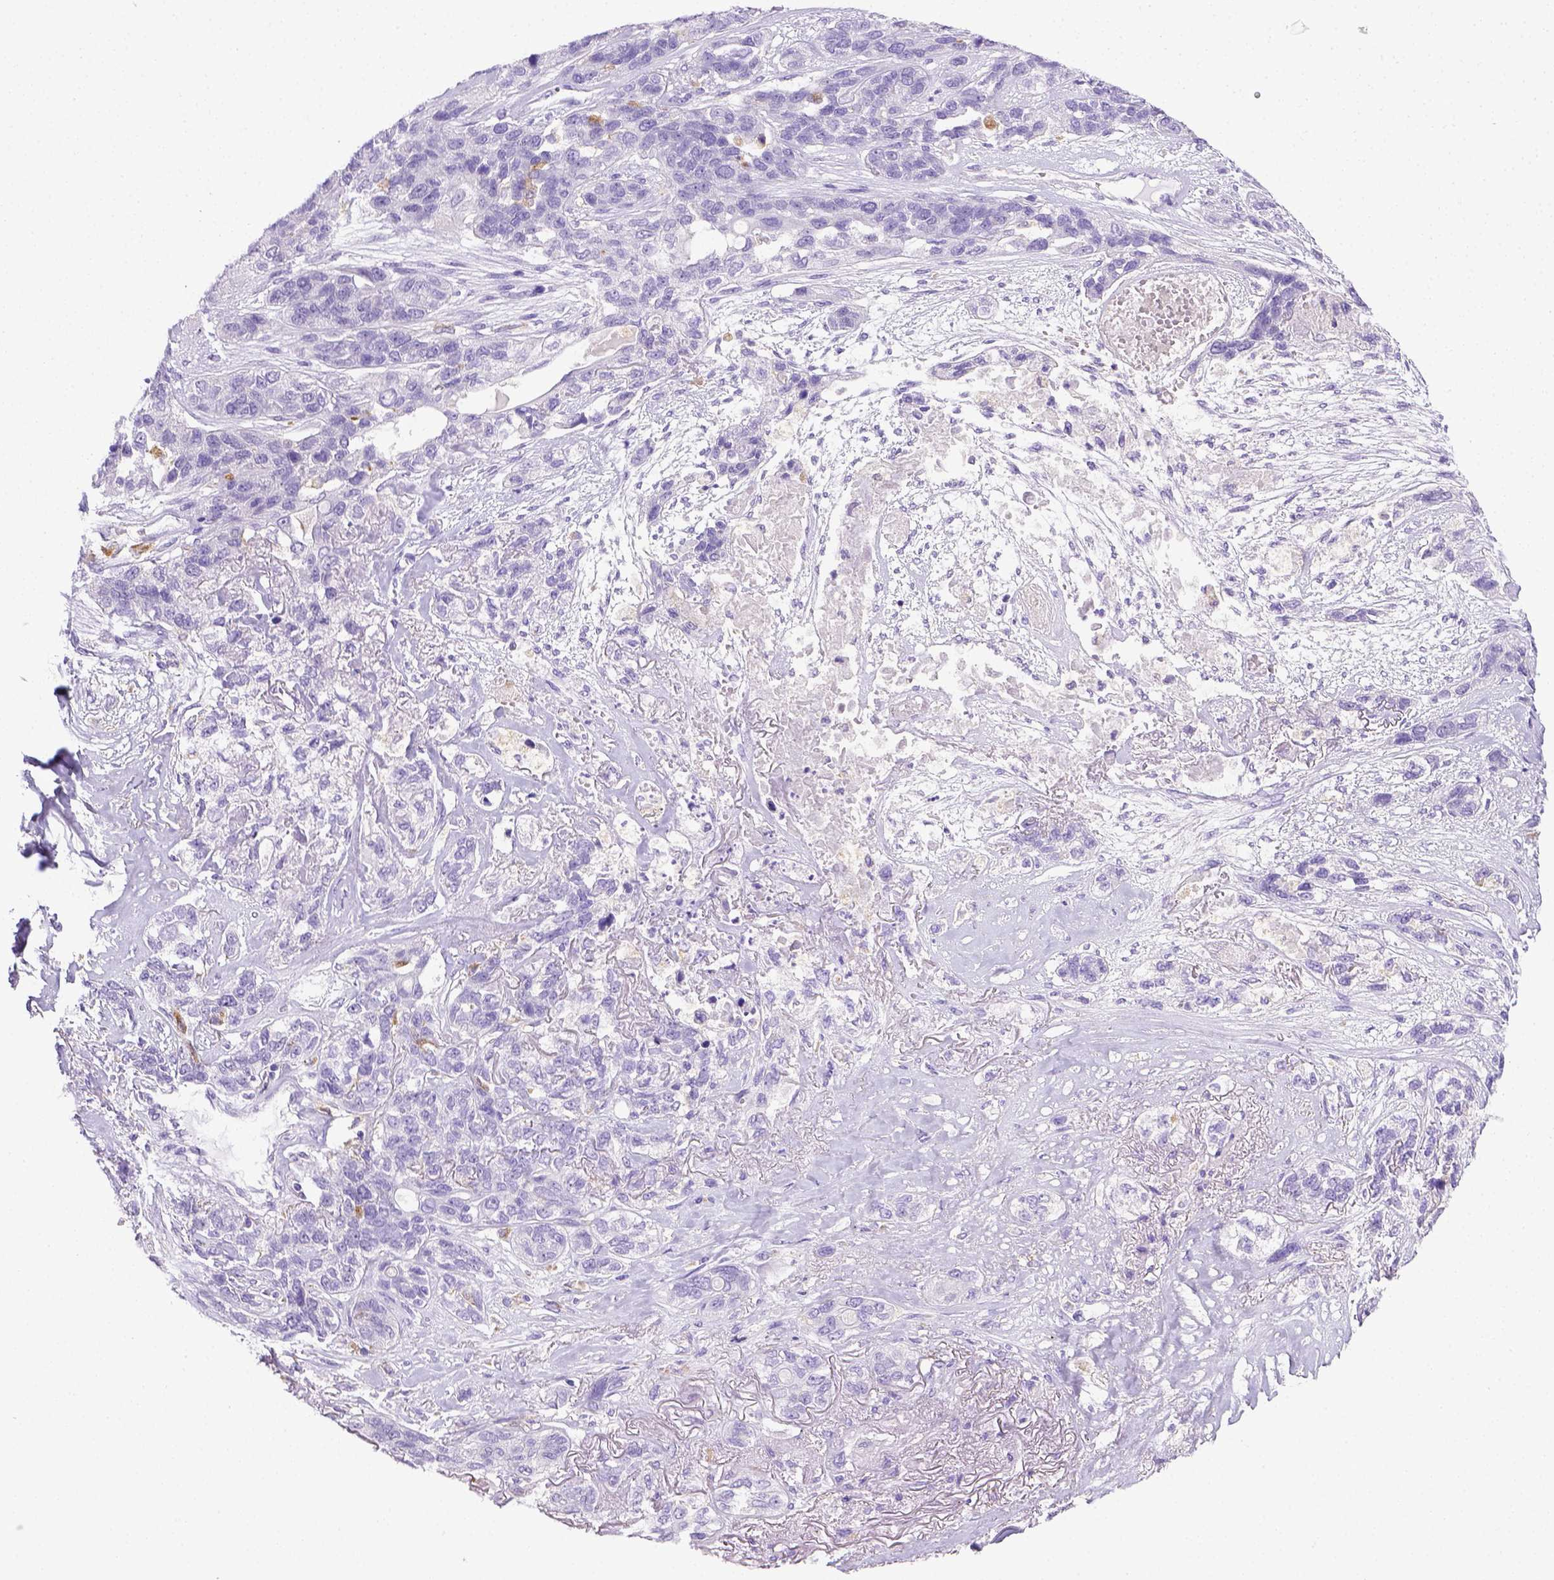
{"staining": {"intensity": "negative", "quantity": "none", "location": "none"}, "tissue": "lung cancer", "cell_type": "Tumor cells", "image_type": "cancer", "snomed": [{"axis": "morphology", "description": "Squamous cell carcinoma, NOS"}, {"axis": "topography", "description": "Lung"}], "caption": "This is a histopathology image of IHC staining of squamous cell carcinoma (lung), which shows no staining in tumor cells.", "gene": "CD68", "patient": {"sex": "female", "age": 70}}